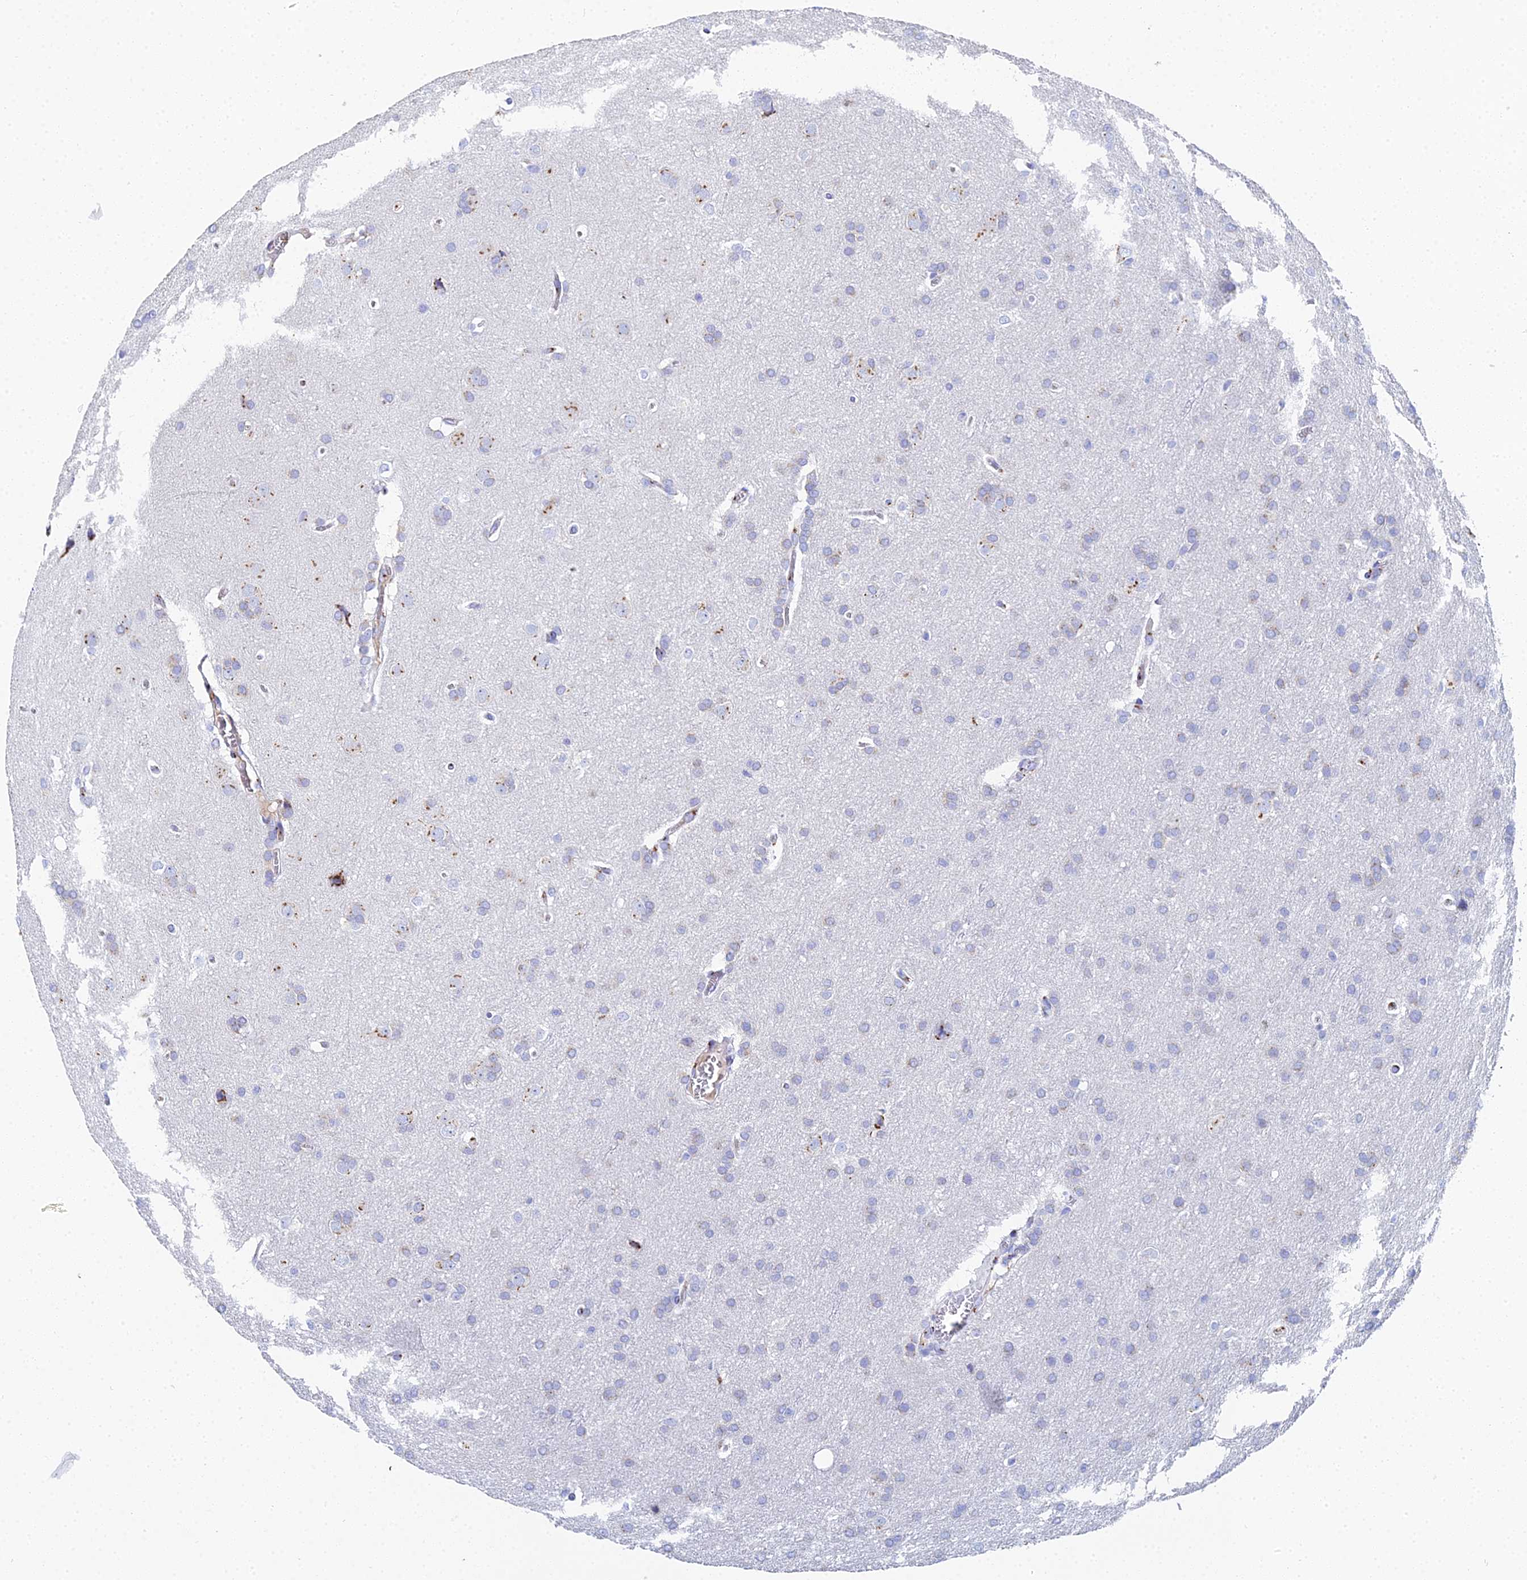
{"staining": {"intensity": "negative", "quantity": "none", "location": "none"}, "tissue": "glioma", "cell_type": "Tumor cells", "image_type": "cancer", "snomed": [{"axis": "morphology", "description": "Glioma, malignant, Low grade"}, {"axis": "topography", "description": "Brain"}], "caption": "Immunohistochemical staining of human glioma reveals no significant expression in tumor cells.", "gene": "ENSG00000268674", "patient": {"sex": "female", "age": 32}}